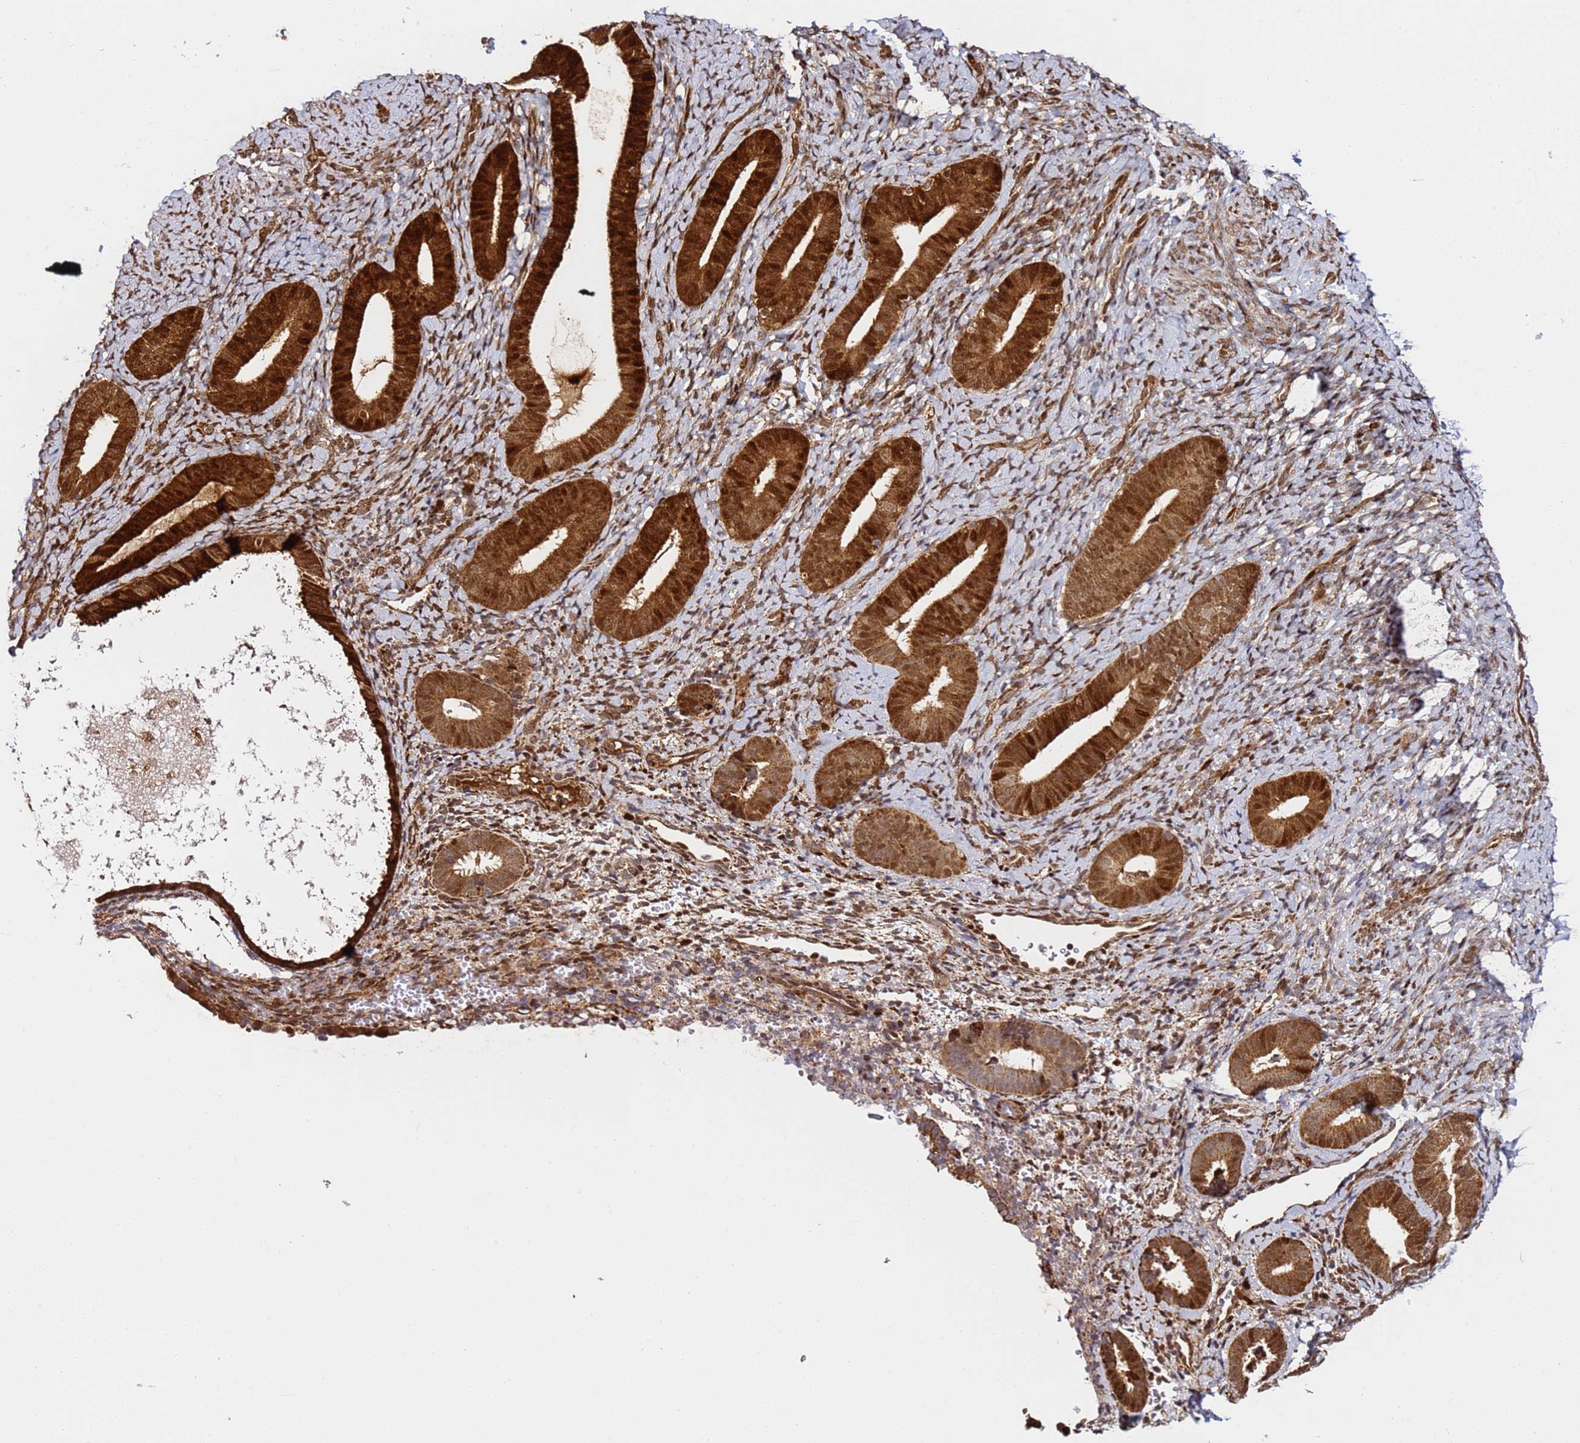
{"staining": {"intensity": "moderate", "quantity": ">75%", "location": "cytoplasmic/membranous,nuclear"}, "tissue": "endometrium", "cell_type": "Cells in endometrial stroma", "image_type": "normal", "snomed": [{"axis": "morphology", "description": "Normal tissue, NOS"}, {"axis": "topography", "description": "Endometrium"}], "caption": "IHC (DAB (3,3'-diaminobenzidine)) staining of unremarkable human endometrium demonstrates moderate cytoplasmic/membranous,nuclear protein expression in approximately >75% of cells in endometrial stroma.", "gene": "SMOX", "patient": {"sex": "female", "age": 65}}